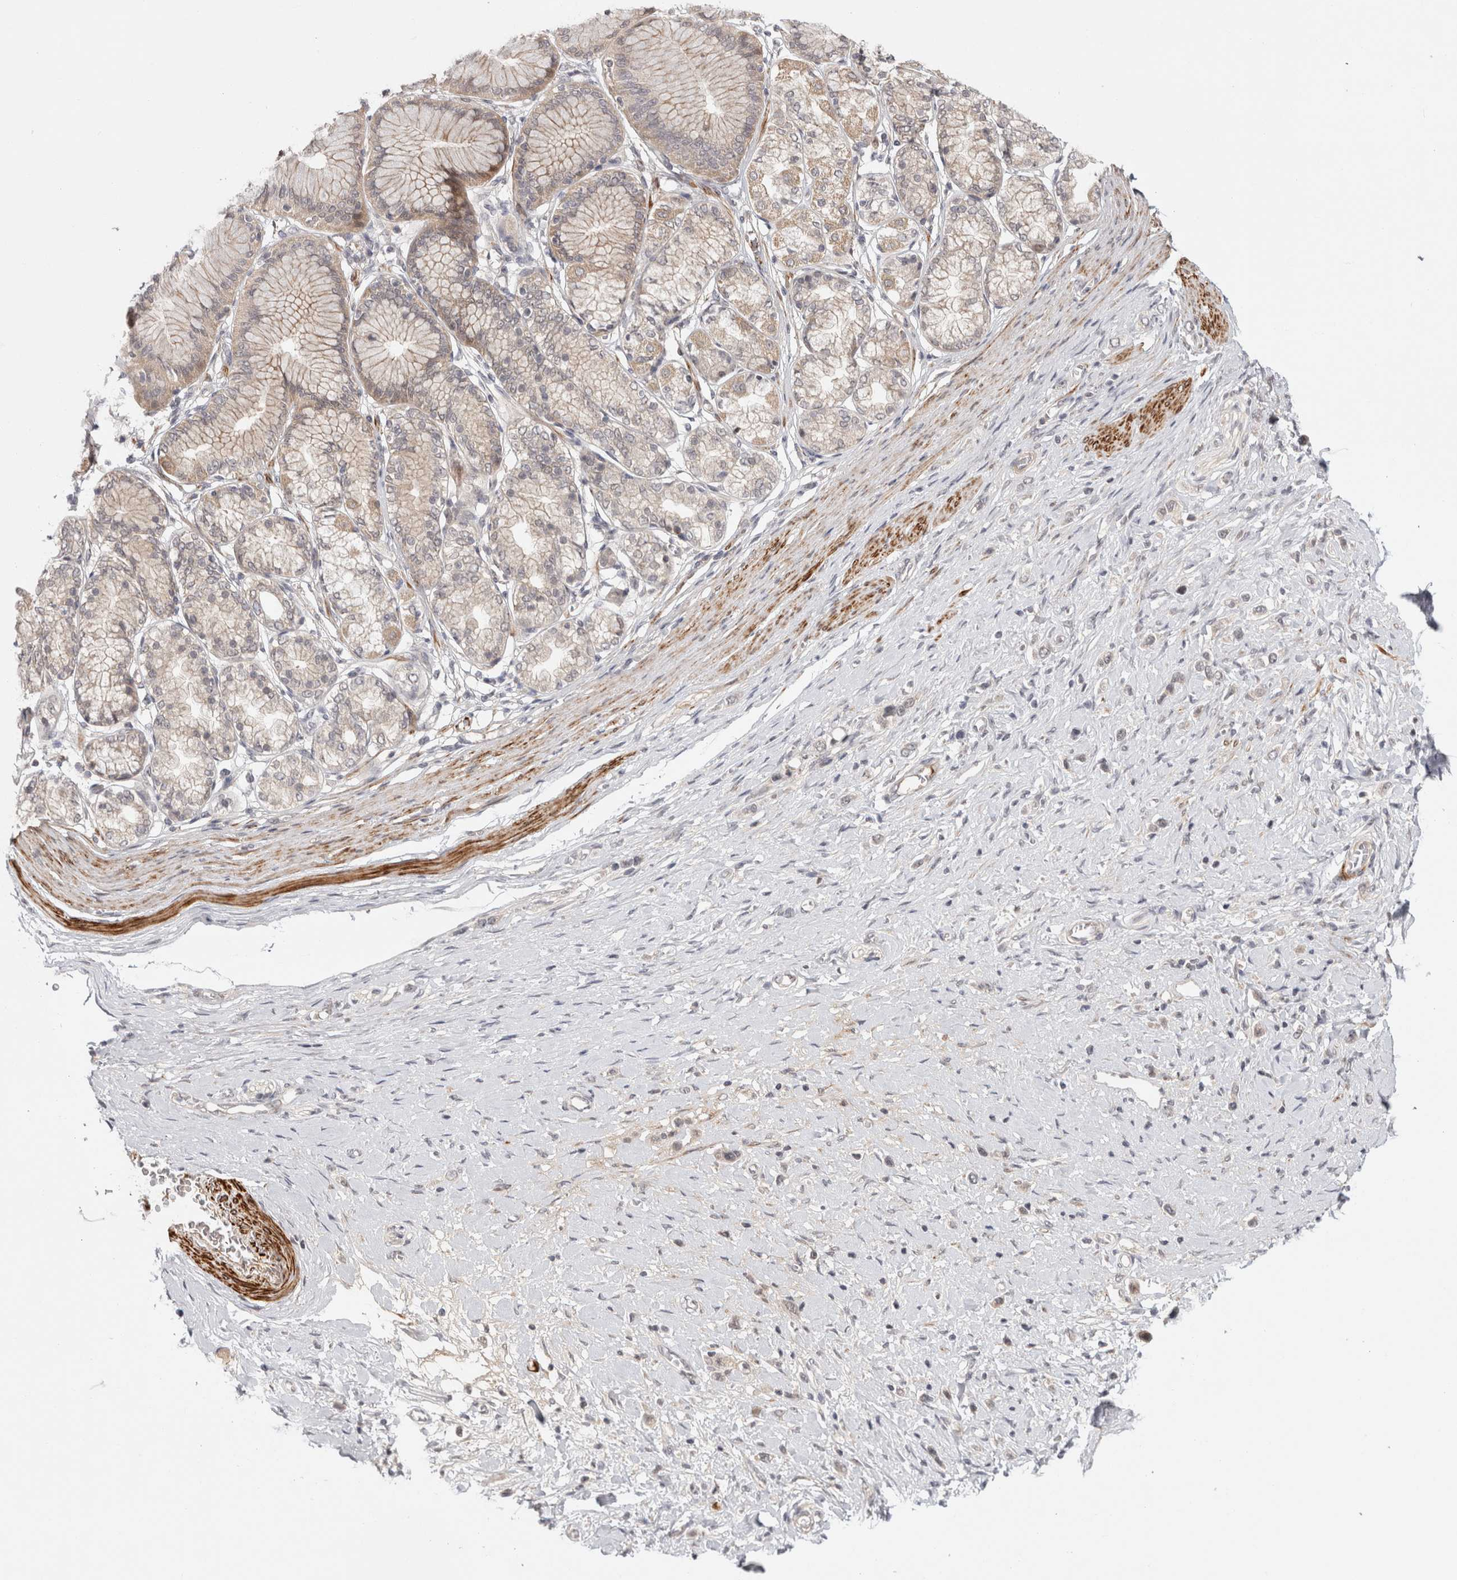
{"staining": {"intensity": "negative", "quantity": "none", "location": "none"}, "tissue": "stomach cancer", "cell_type": "Tumor cells", "image_type": "cancer", "snomed": [{"axis": "morphology", "description": "Adenocarcinoma, NOS"}, {"axis": "topography", "description": "Stomach"}], "caption": "Stomach adenocarcinoma was stained to show a protein in brown. There is no significant positivity in tumor cells.", "gene": "ZNF318", "patient": {"sex": "female", "age": 65}}